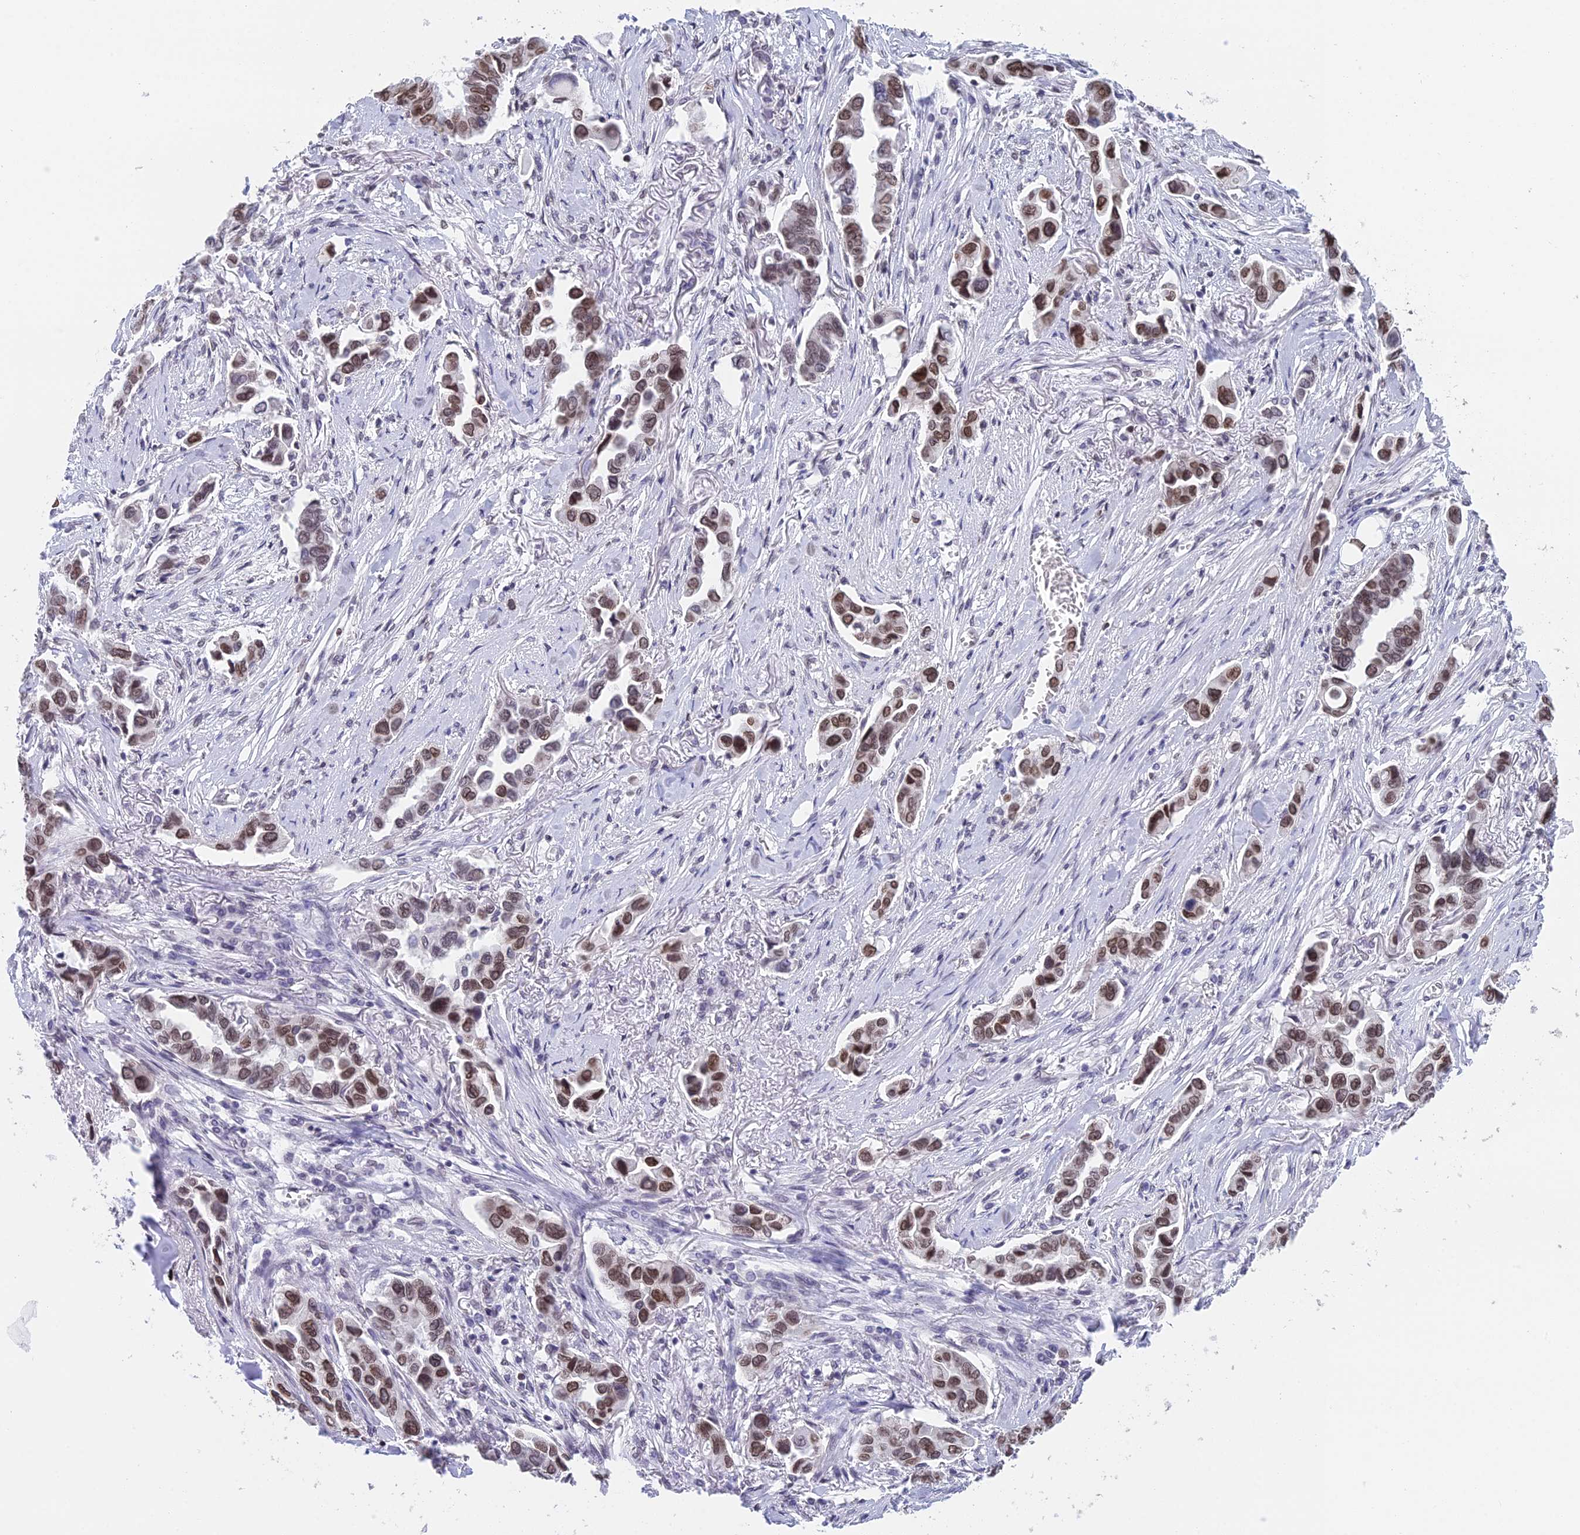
{"staining": {"intensity": "moderate", "quantity": "25%-75%", "location": "nuclear"}, "tissue": "lung cancer", "cell_type": "Tumor cells", "image_type": "cancer", "snomed": [{"axis": "morphology", "description": "Adenocarcinoma, NOS"}, {"axis": "topography", "description": "Lung"}], "caption": "A high-resolution image shows immunohistochemistry (IHC) staining of lung cancer (adenocarcinoma), which demonstrates moderate nuclear expression in approximately 25%-75% of tumor cells. The staining is performed using DAB (3,3'-diaminobenzidine) brown chromogen to label protein expression. The nuclei are counter-stained blue using hematoxylin.", "gene": "CCDC97", "patient": {"sex": "female", "age": 76}}